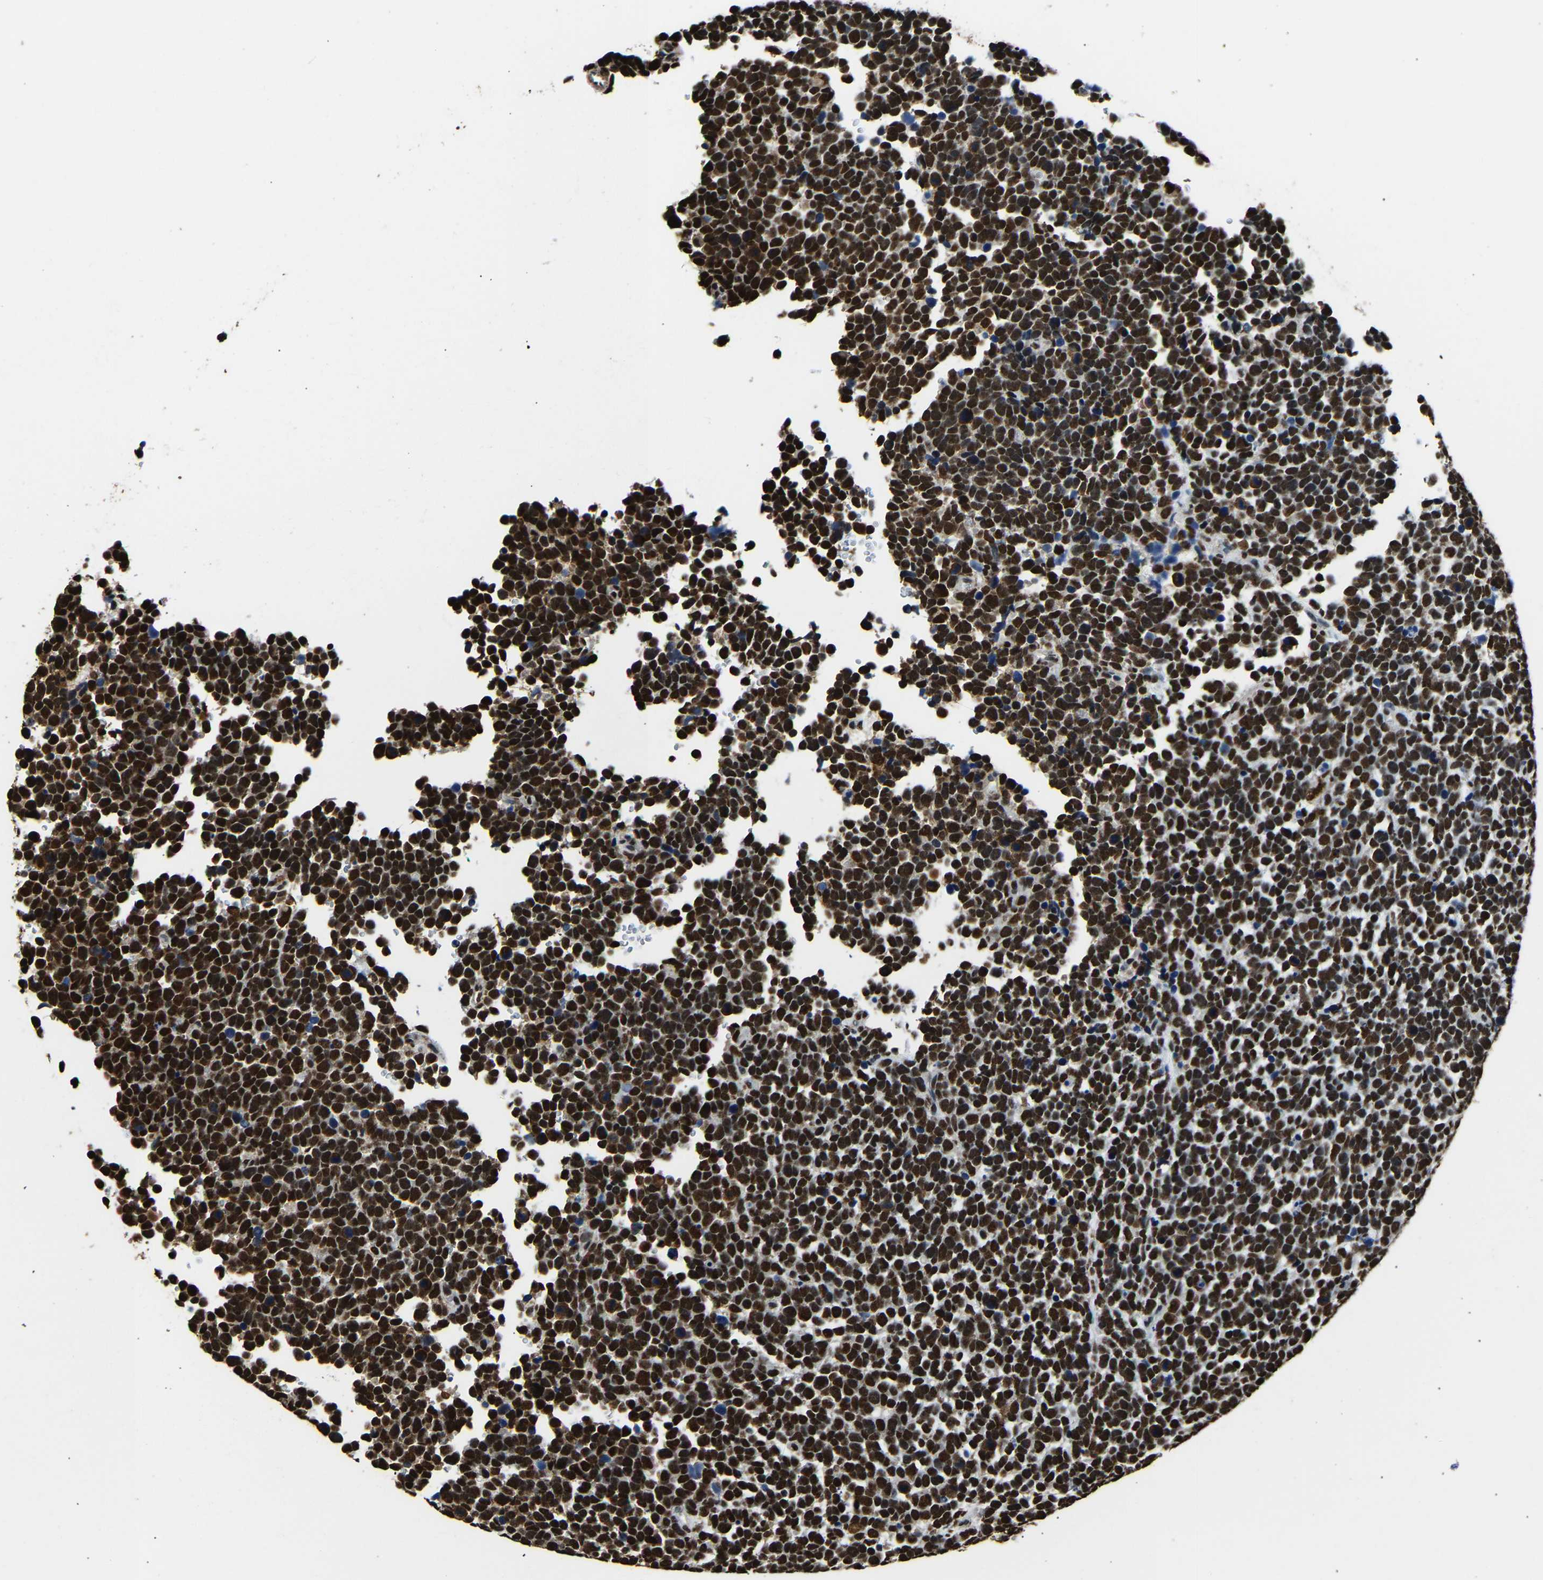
{"staining": {"intensity": "strong", "quantity": ">75%", "location": "nuclear"}, "tissue": "urothelial cancer", "cell_type": "Tumor cells", "image_type": "cancer", "snomed": [{"axis": "morphology", "description": "Urothelial carcinoma, High grade"}, {"axis": "topography", "description": "Urinary bladder"}], "caption": "Protein expression analysis of human high-grade urothelial carcinoma reveals strong nuclear expression in about >75% of tumor cells.", "gene": "SAFB", "patient": {"sex": "female", "age": 82}}